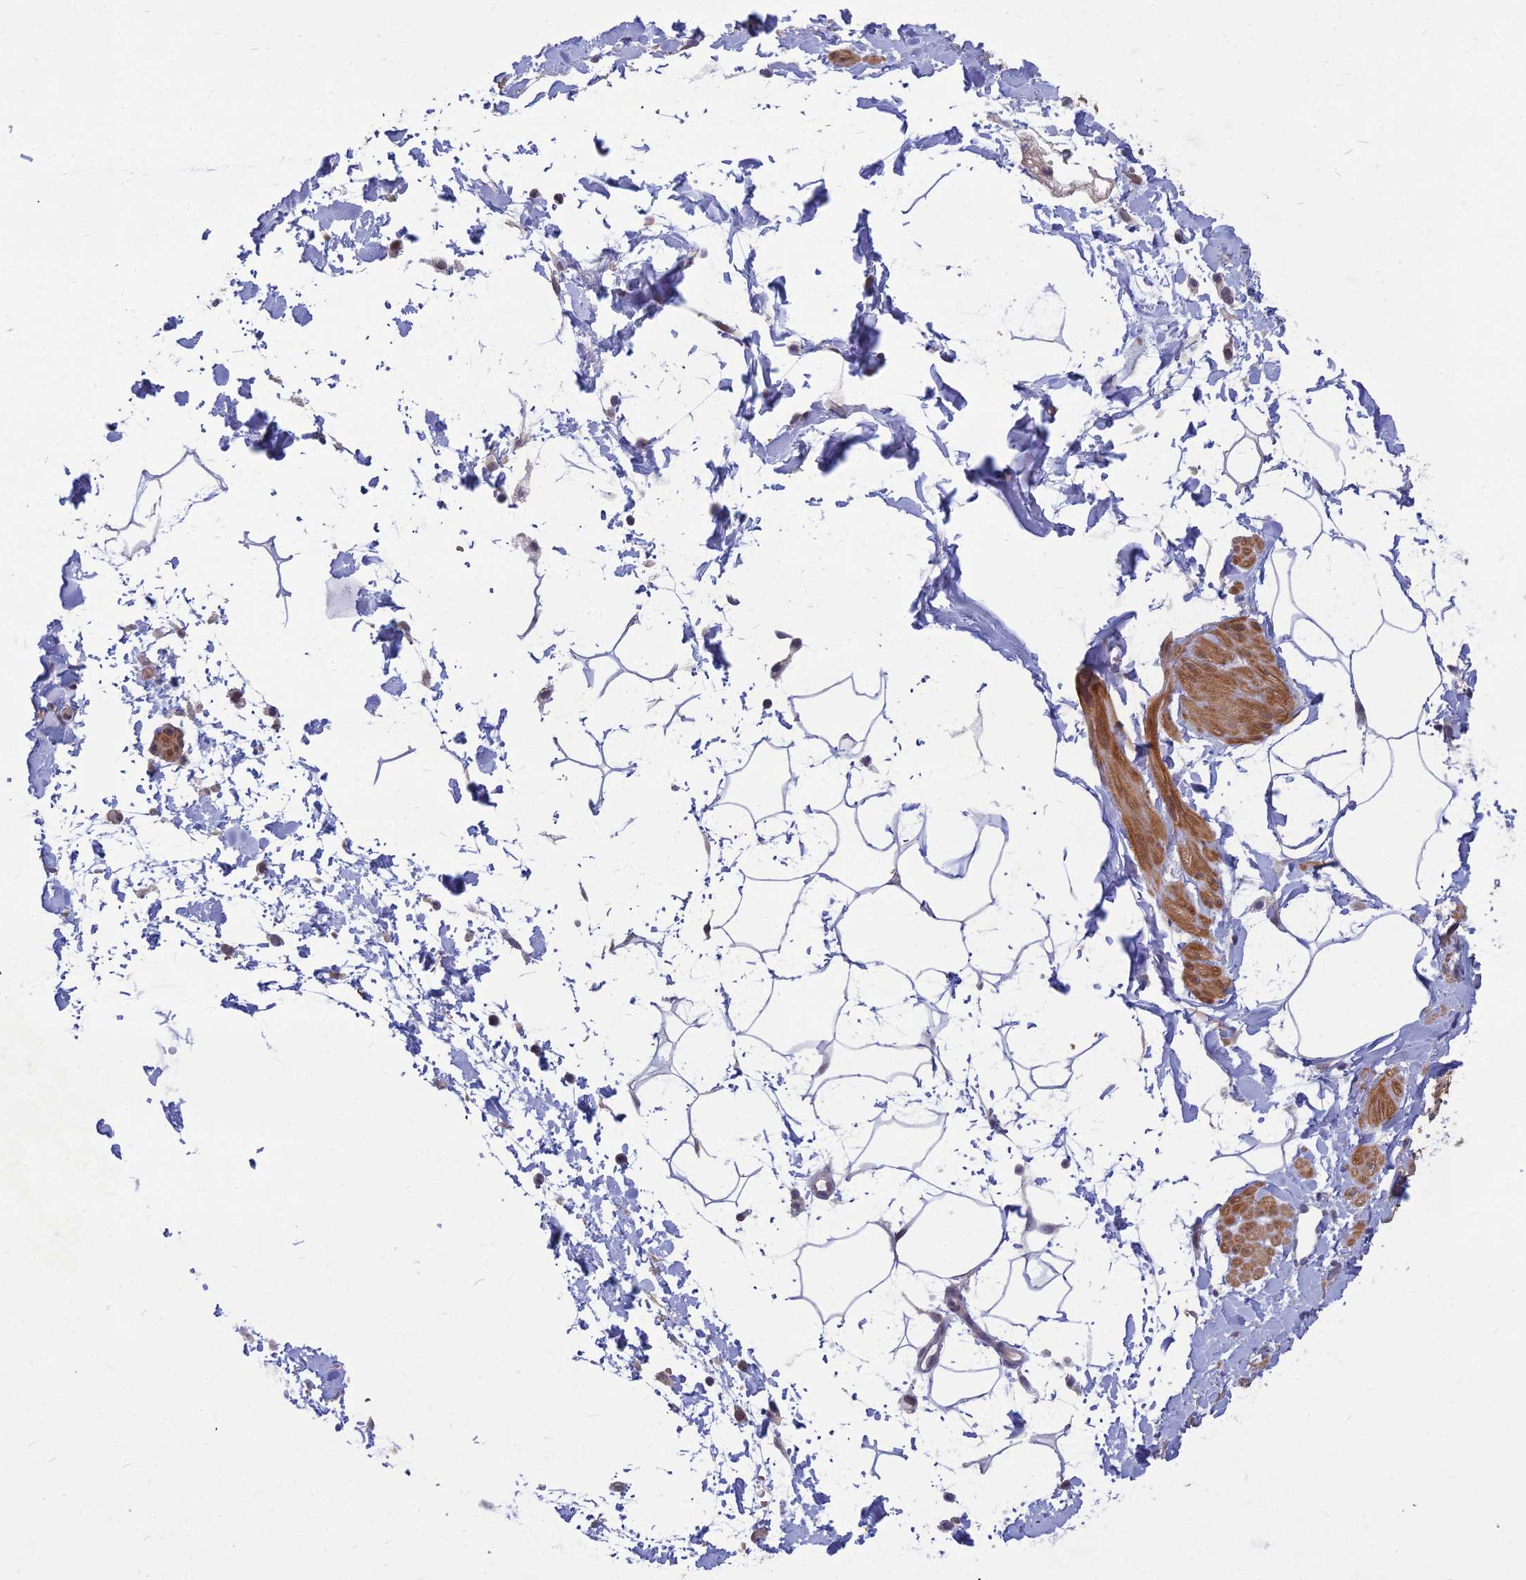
{"staining": {"intensity": "negative", "quantity": "none", "location": "none"}, "tissue": "adipose tissue", "cell_type": "Adipocytes", "image_type": "normal", "snomed": [{"axis": "morphology", "description": "Normal tissue, NOS"}, {"axis": "topography", "description": "Soft tissue"}, {"axis": "topography", "description": "Adipose tissue"}, {"axis": "topography", "description": "Vascular tissue"}, {"axis": "topography", "description": "Peripheral nerve tissue"}], "caption": "IHC histopathology image of normal adipose tissue: adipose tissue stained with DAB (3,3'-diaminobenzidine) exhibits no significant protein staining in adipocytes.", "gene": "OPA3", "patient": {"sex": "male", "age": 74}}